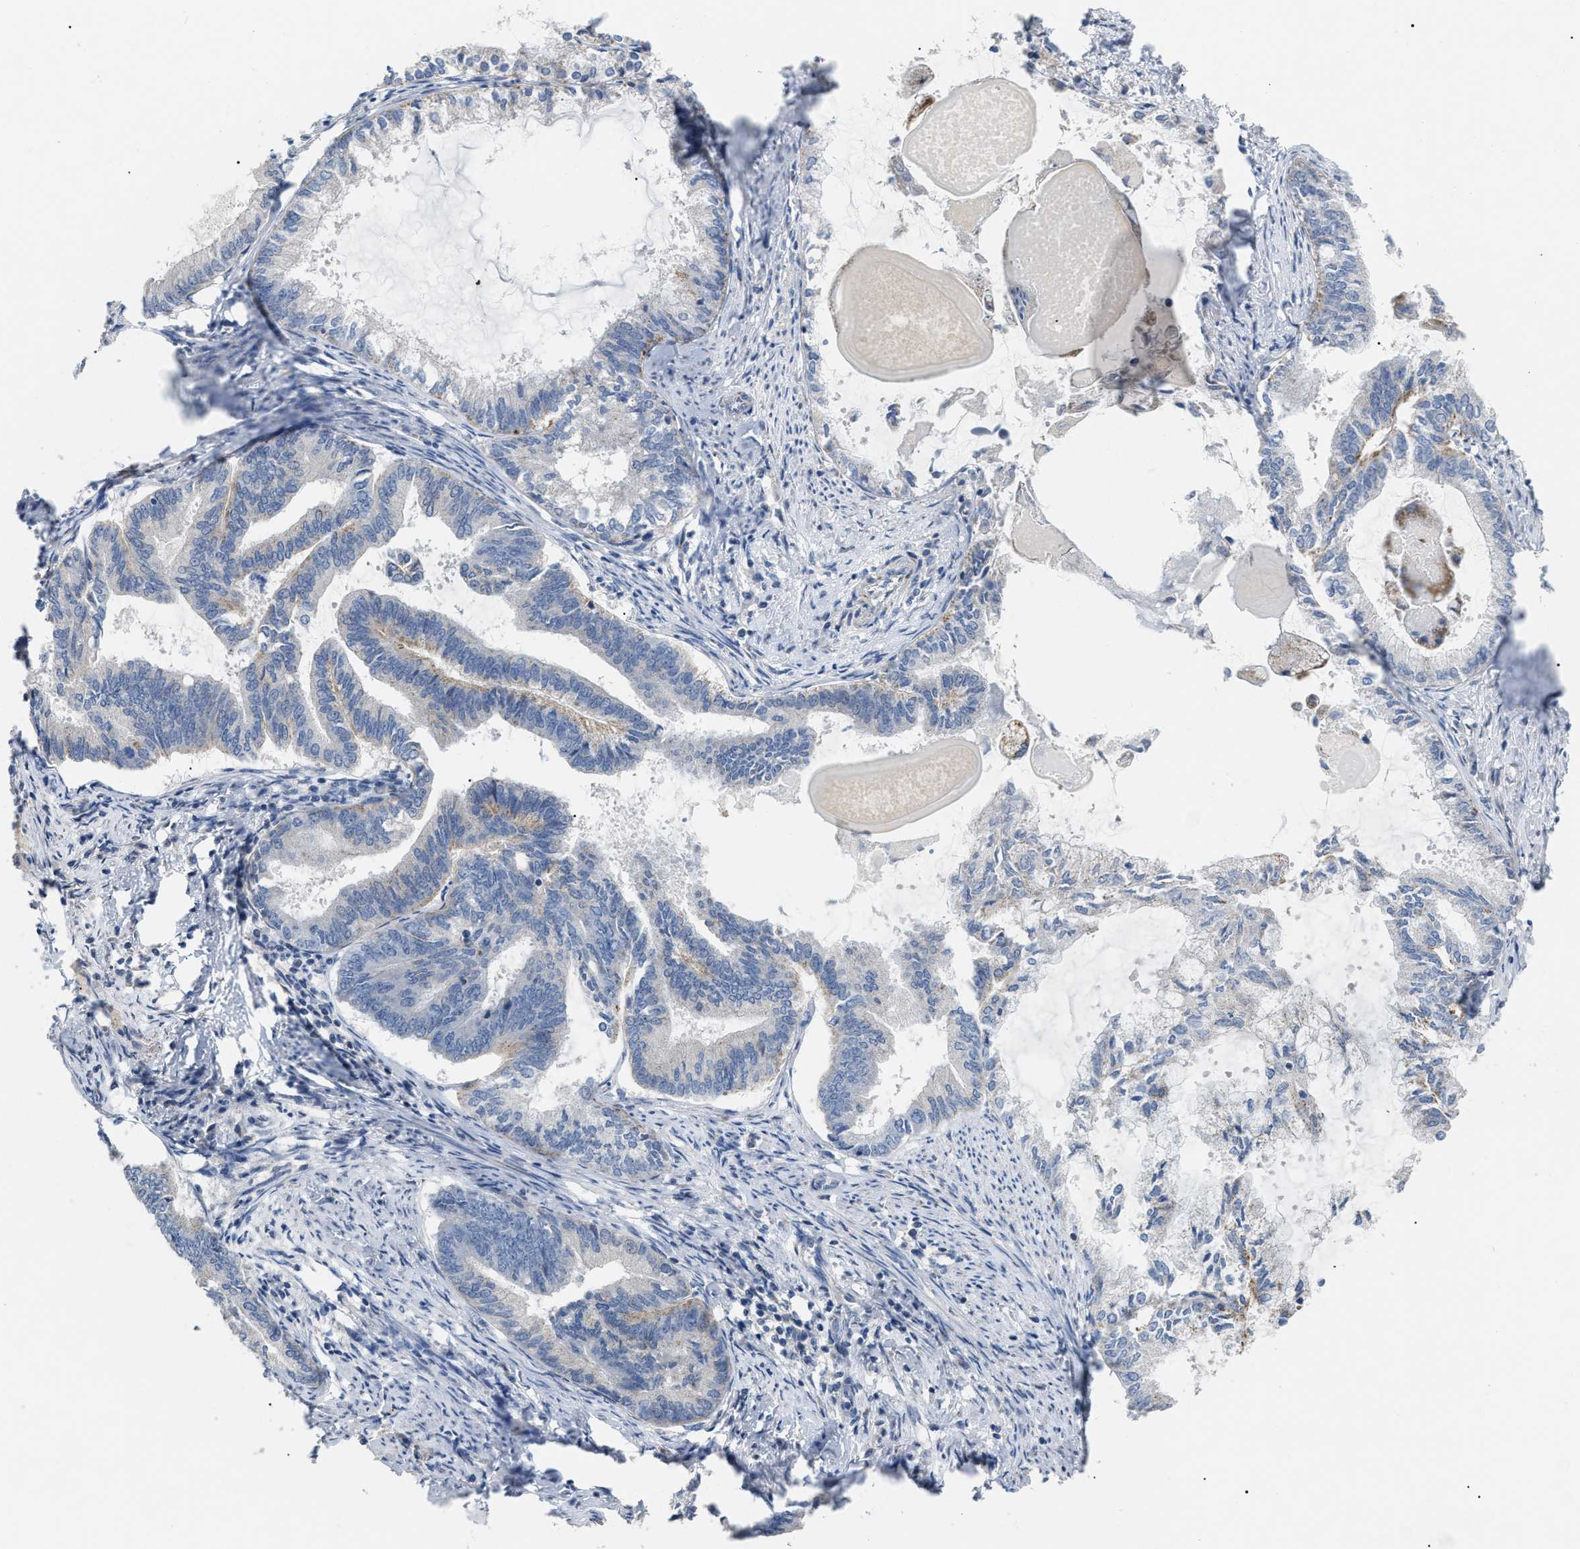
{"staining": {"intensity": "weak", "quantity": "<25%", "location": "cytoplasmic/membranous"}, "tissue": "endometrial cancer", "cell_type": "Tumor cells", "image_type": "cancer", "snomed": [{"axis": "morphology", "description": "Adenocarcinoma, NOS"}, {"axis": "topography", "description": "Endometrium"}], "caption": "Immunohistochemistry histopathology image of neoplastic tissue: endometrial cancer (adenocarcinoma) stained with DAB exhibits no significant protein positivity in tumor cells.", "gene": "DHX58", "patient": {"sex": "female", "age": 86}}